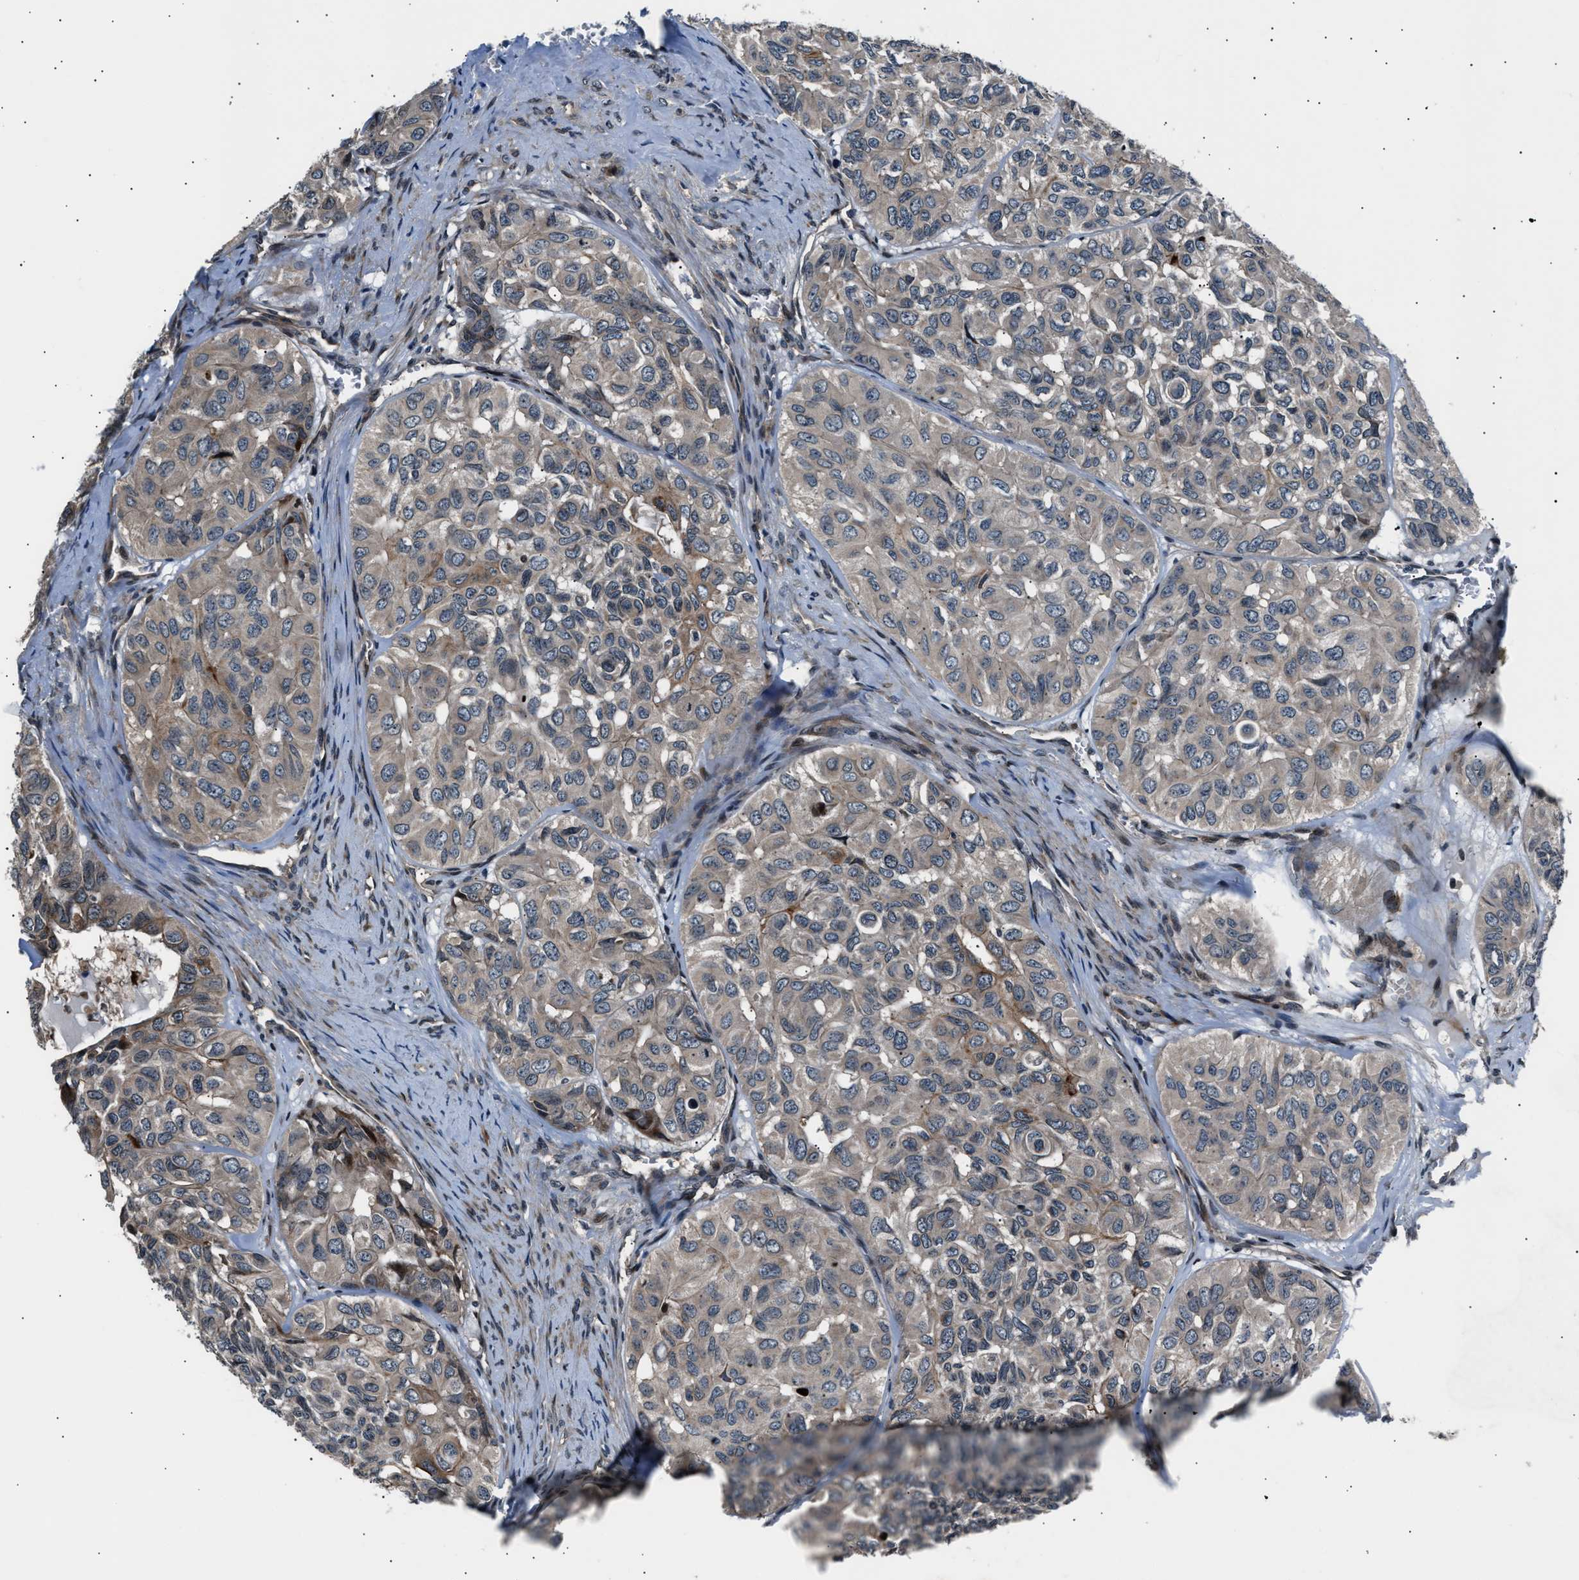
{"staining": {"intensity": "weak", "quantity": ">75%", "location": "cytoplasmic/membranous"}, "tissue": "head and neck cancer", "cell_type": "Tumor cells", "image_type": "cancer", "snomed": [{"axis": "morphology", "description": "Adenocarcinoma, NOS"}, {"axis": "topography", "description": "Salivary gland, NOS"}, {"axis": "topography", "description": "Head-Neck"}], "caption": "Immunohistochemical staining of head and neck adenocarcinoma displays low levels of weak cytoplasmic/membranous protein expression in about >75% of tumor cells.", "gene": "DYNC2I1", "patient": {"sex": "female", "age": 76}}